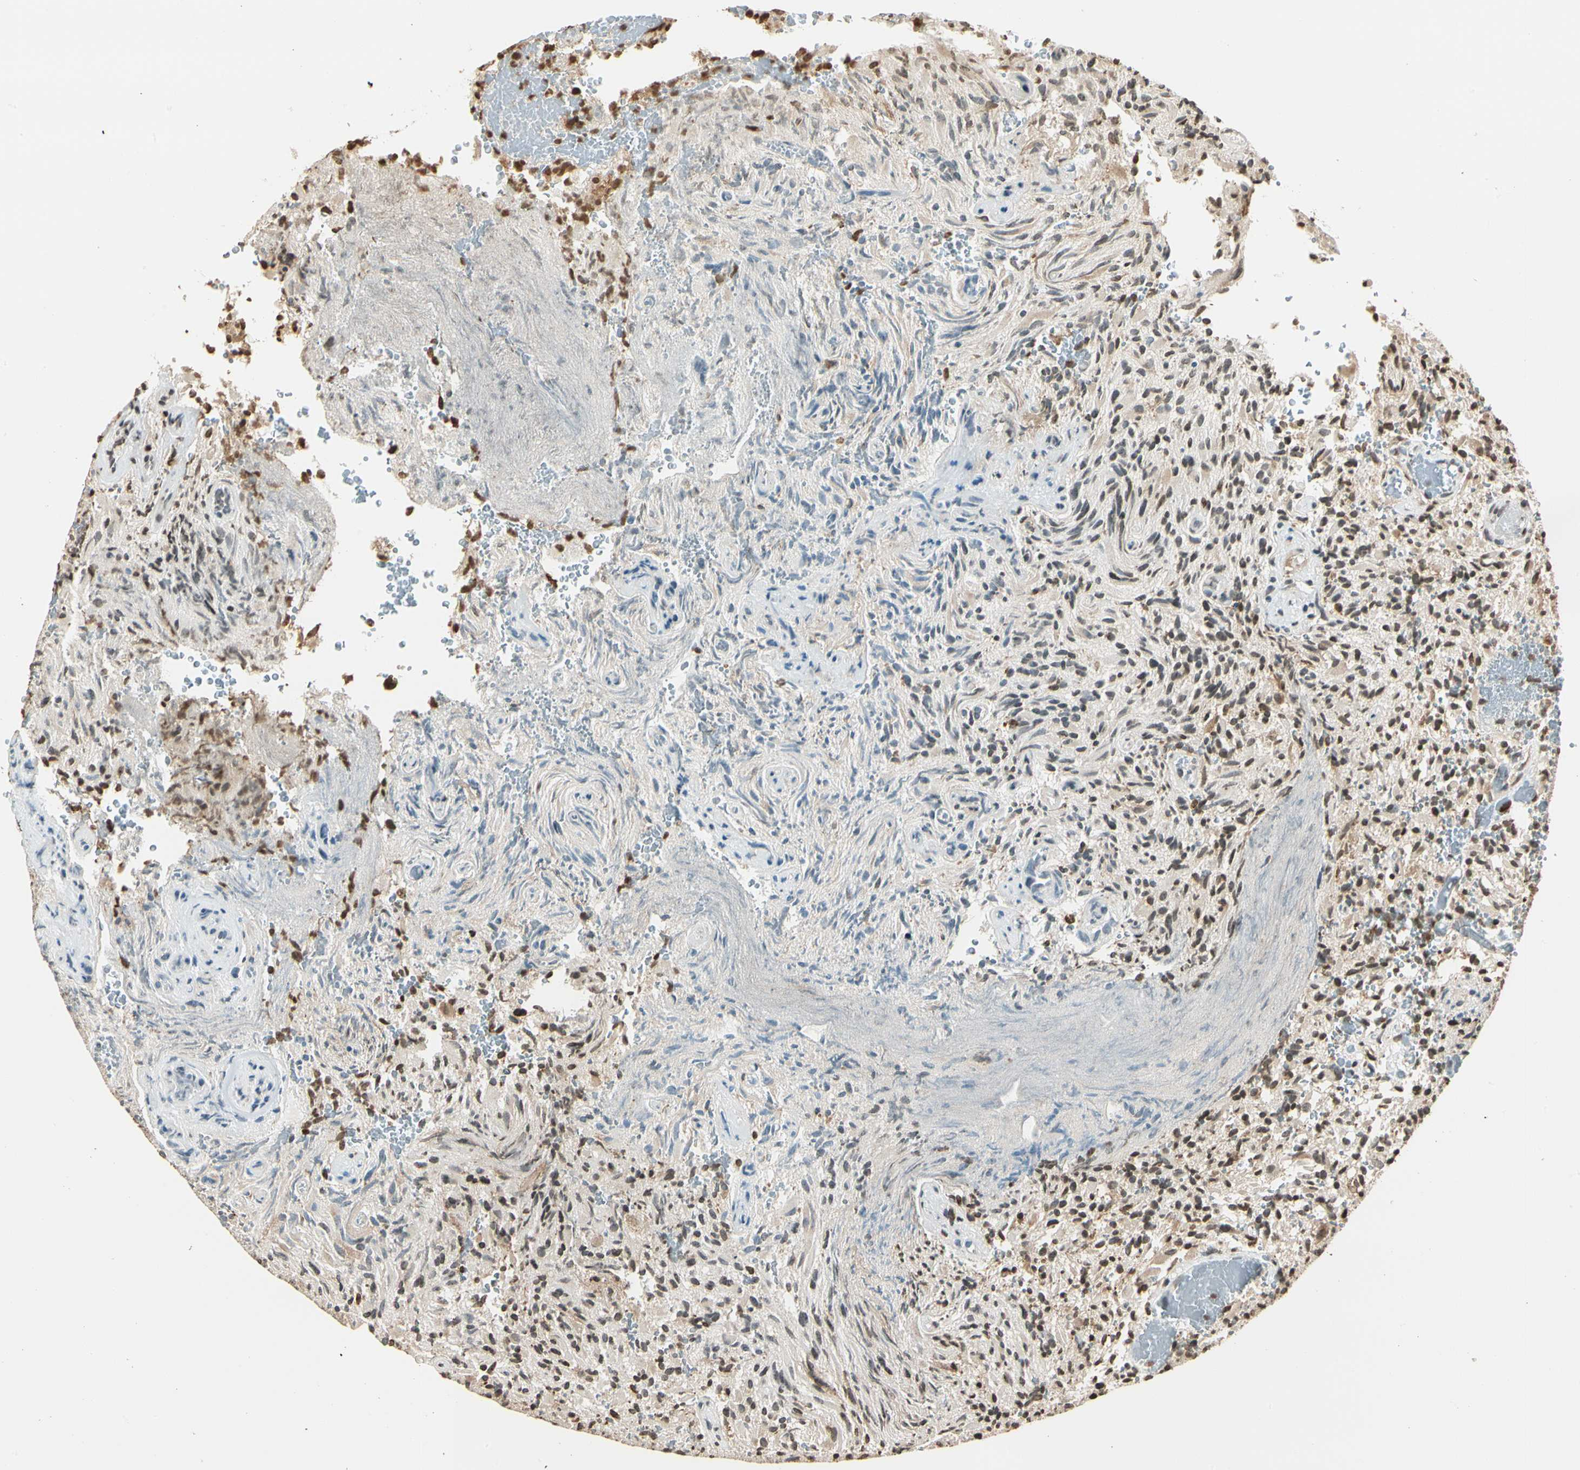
{"staining": {"intensity": "moderate", "quantity": ">75%", "location": "cytoplasmic/membranous,nuclear"}, "tissue": "glioma", "cell_type": "Tumor cells", "image_type": "cancer", "snomed": [{"axis": "morphology", "description": "Glioma, malignant, High grade"}, {"axis": "topography", "description": "Brain"}], "caption": "Moderate cytoplasmic/membranous and nuclear protein expression is identified in about >75% of tumor cells in malignant glioma (high-grade). The staining was performed using DAB, with brown indicating positive protein expression. Nuclei are stained blue with hematoxylin.", "gene": "FER", "patient": {"sex": "male", "age": 71}}